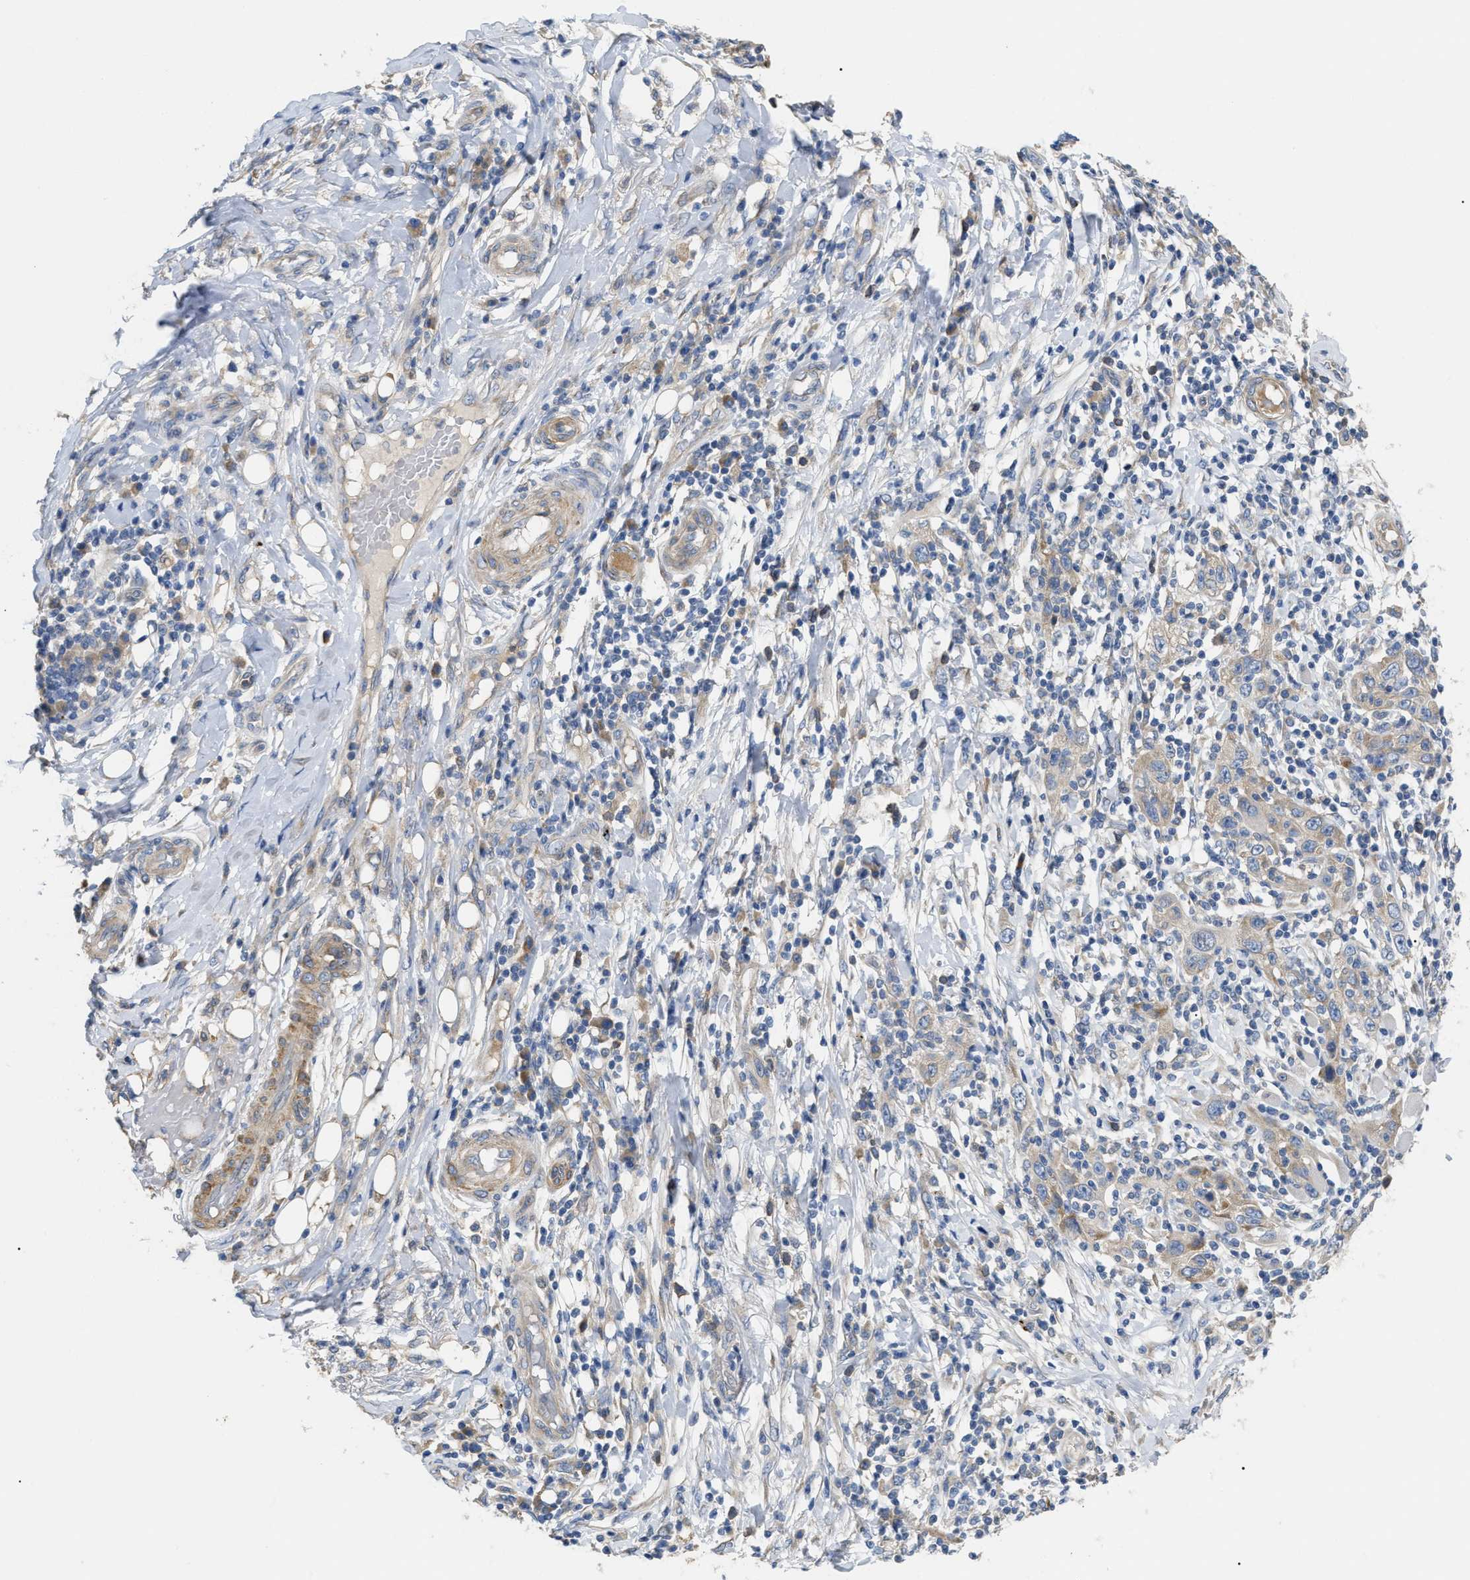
{"staining": {"intensity": "weak", "quantity": ">75%", "location": "cytoplasmic/membranous"}, "tissue": "skin cancer", "cell_type": "Tumor cells", "image_type": "cancer", "snomed": [{"axis": "morphology", "description": "Squamous cell carcinoma, NOS"}, {"axis": "topography", "description": "Skin"}], "caption": "An immunohistochemistry micrograph of tumor tissue is shown. Protein staining in brown highlights weak cytoplasmic/membranous positivity in skin cancer within tumor cells.", "gene": "DHX58", "patient": {"sex": "female", "age": 88}}